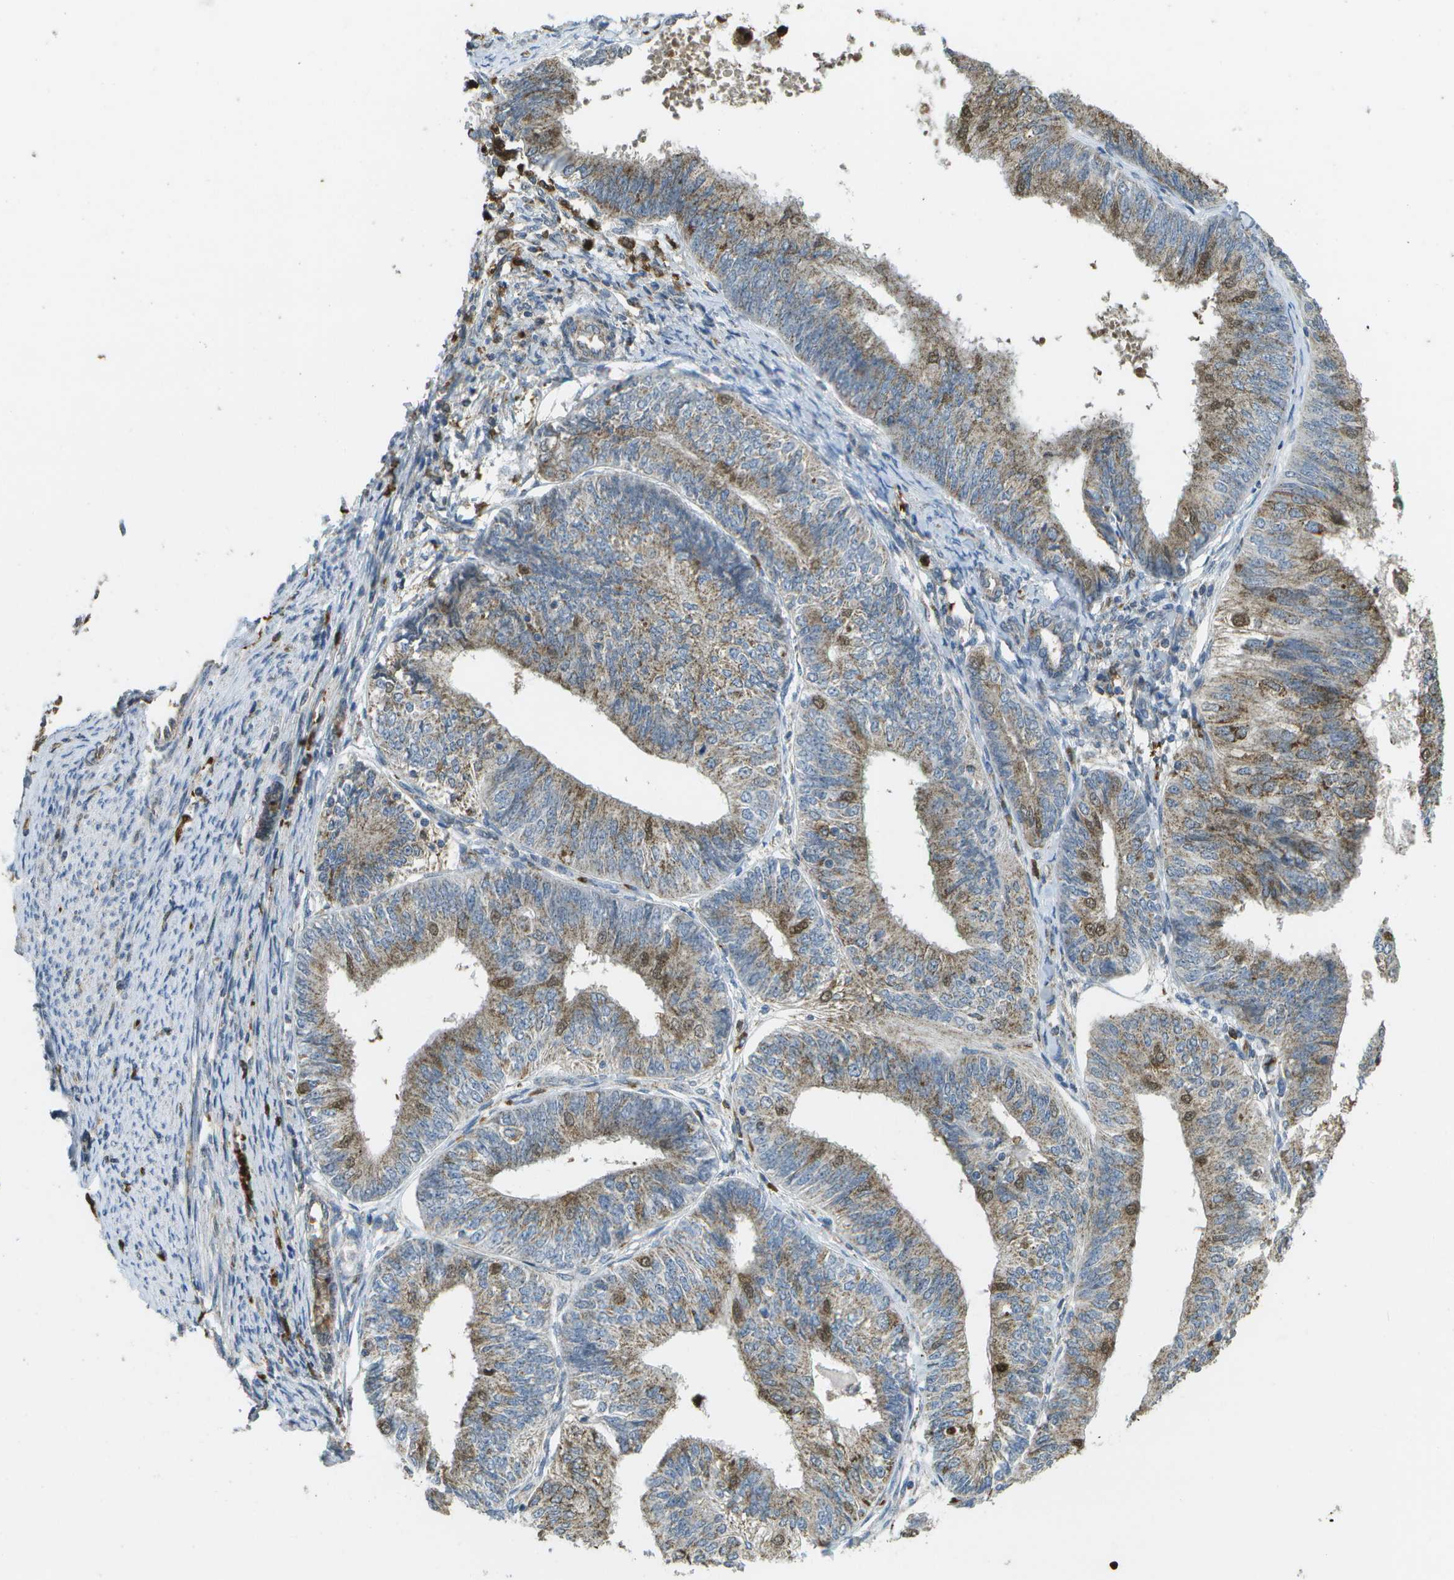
{"staining": {"intensity": "moderate", "quantity": ">75%", "location": "cytoplasmic/membranous"}, "tissue": "endometrial cancer", "cell_type": "Tumor cells", "image_type": "cancer", "snomed": [{"axis": "morphology", "description": "Adenocarcinoma, NOS"}, {"axis": "topography", "description": "Endometrium"}], "caption": "A histopathology image showing moderate cytoplasmic/membranous staining in about >75% of tumor cells in endometrial cancer (adenocarcinoma), as visualized by brown immunohistochemical staining.", "gene": "CACHD1", "patient": {"sex": "female", "age": 58}}